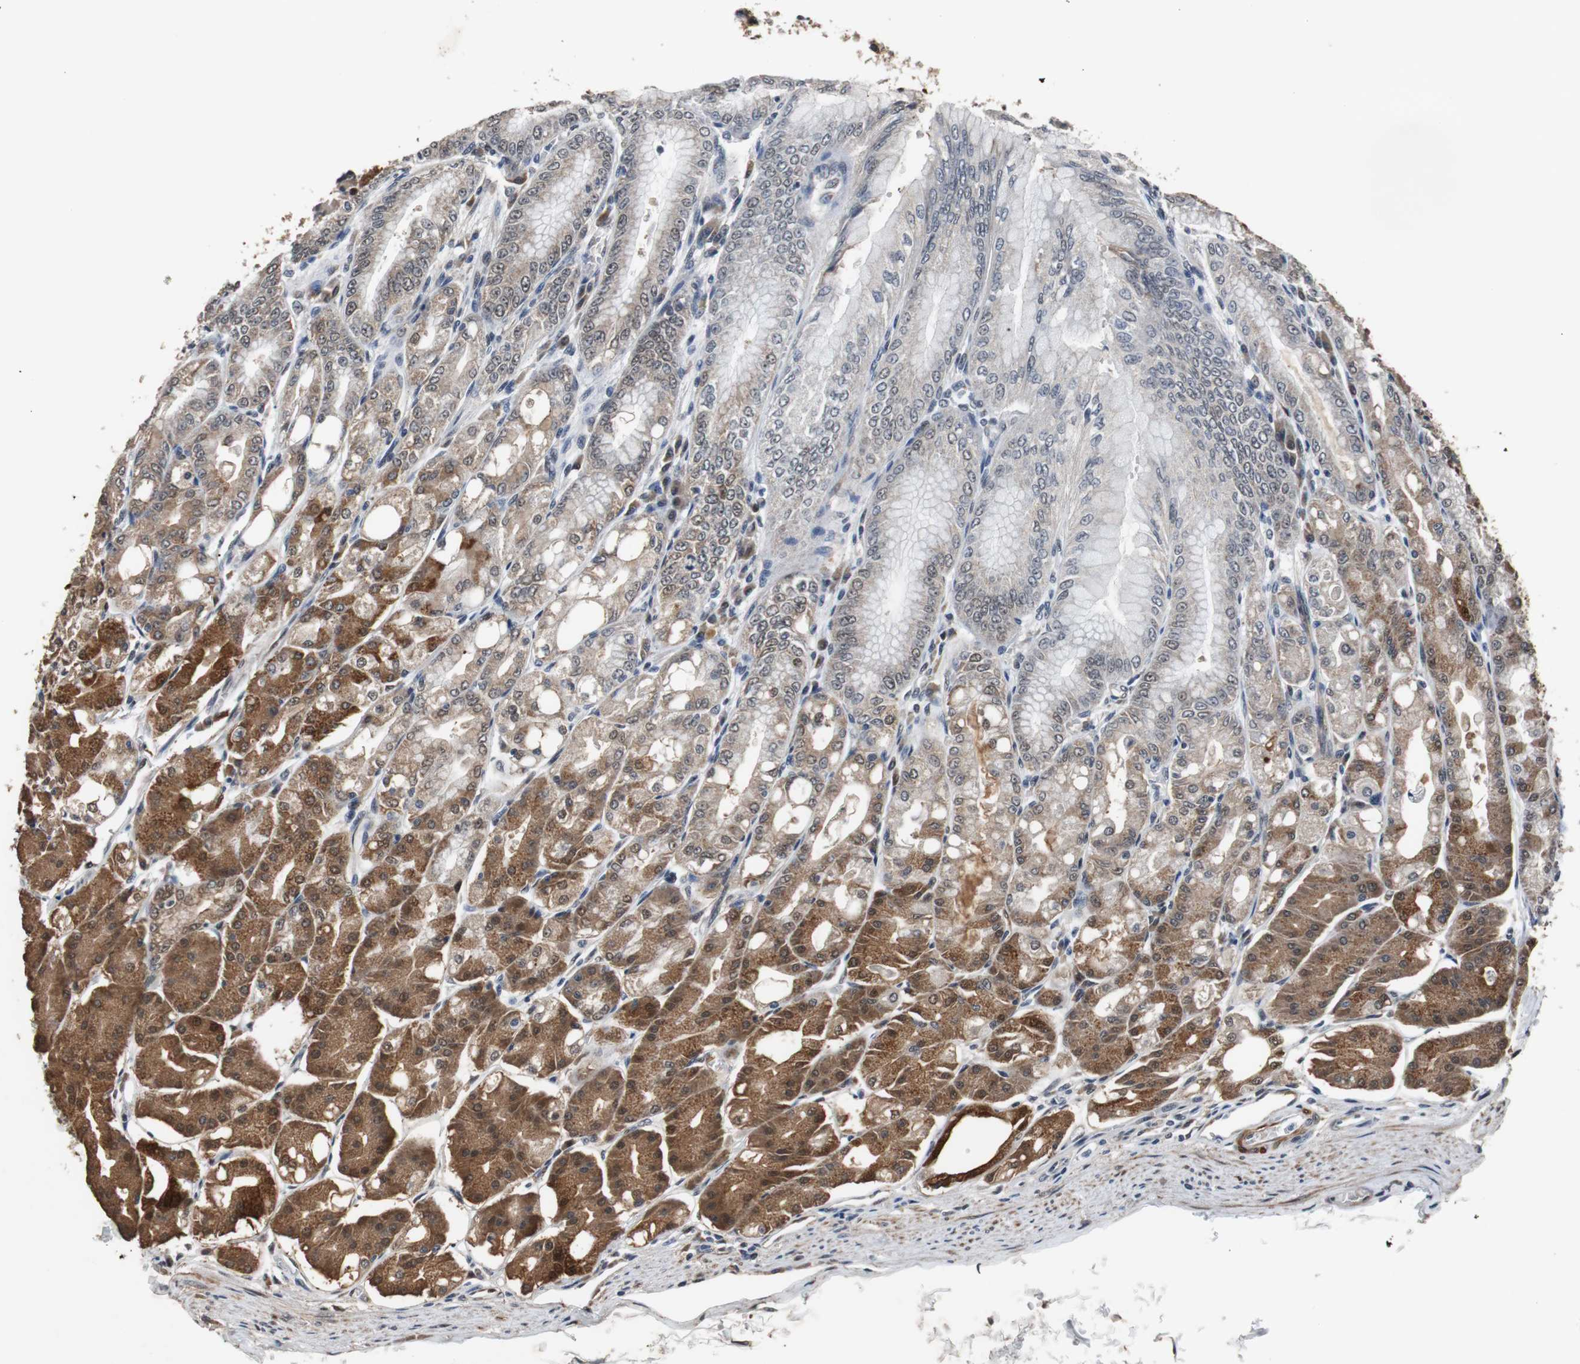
{"staining": {"intensity": "strong", "quantity": "25%-75%", "location": "cytoplasmic/membranous,nuclear"}, "tissue": "stomach", "cell_type": "Glandular cells", "image_type": "normal", "snomed": [{"axis": "morphology", "description": "Normal tissue, NOS"}, {"axis": "topography", "description": "Stomach, lower"}], "caption": "DAB (3,3'-diaminobenzidine) immunohistochemical staining of benign stomach shows strong cytoplasmic/membranous,nuclear protein staining in about 25%-75% of glandular cells. The staining was performed using DAB (3,3'-diaminobenzidine) to visualize the protein expression in brown, while the nuclei were stained in blue with hematoxylin (Magnification: 20x).", "gene": "USP28", "patient": {"sex": "male", "age": 71}}